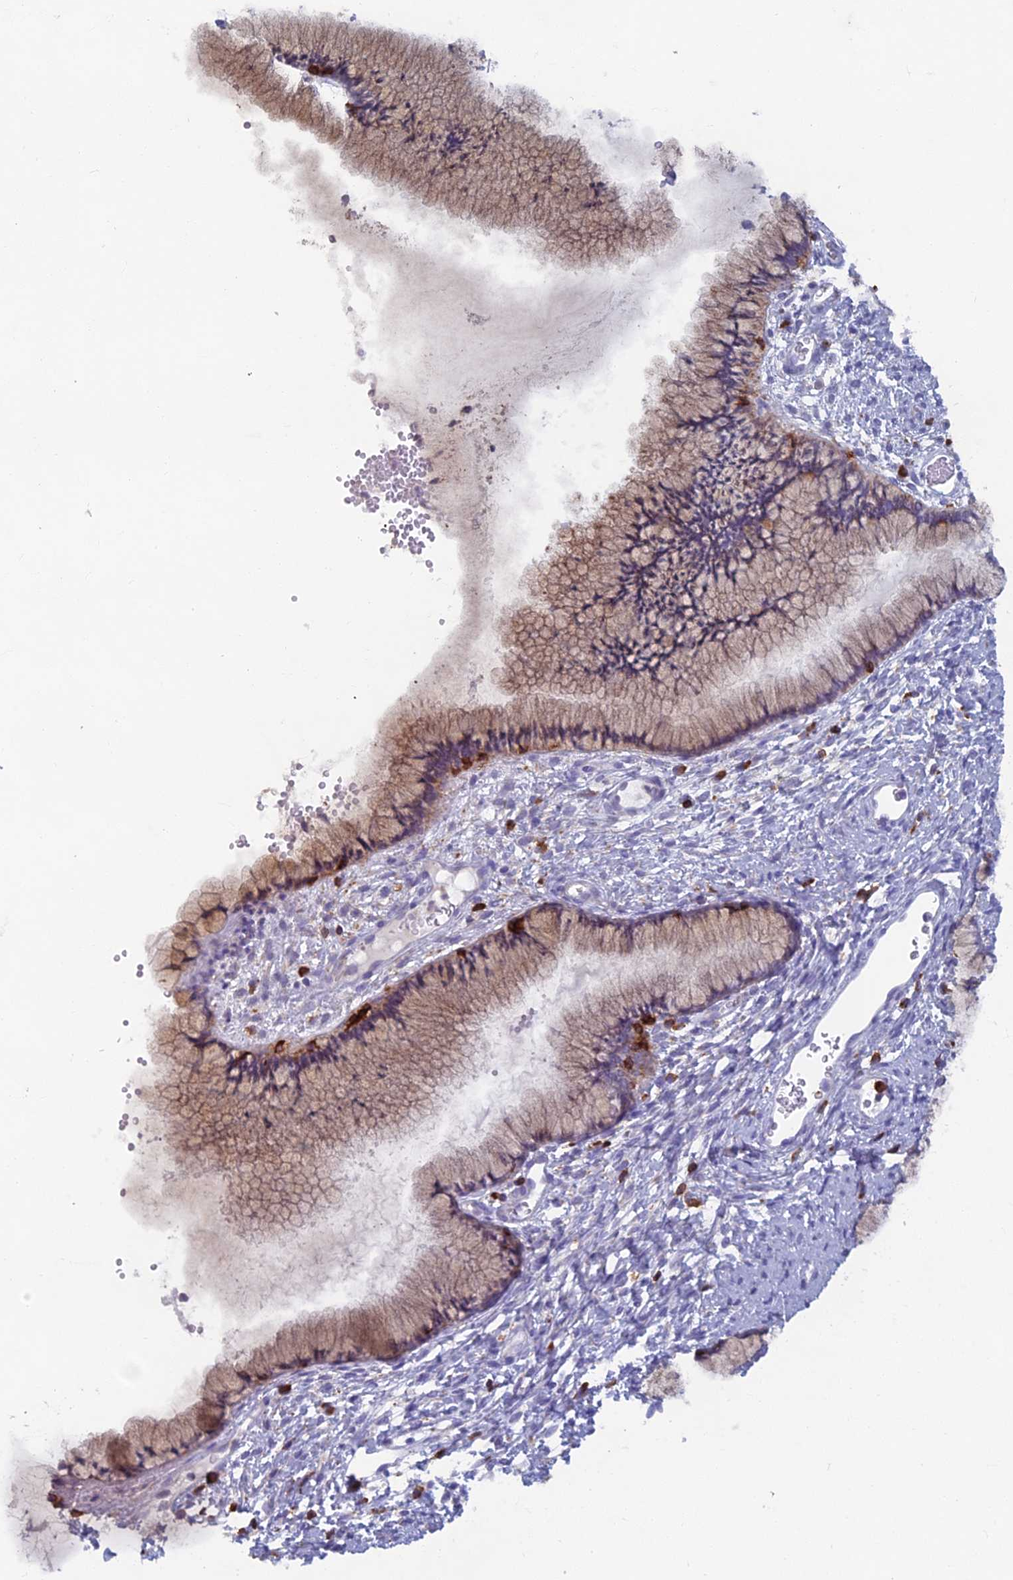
{"staining": {"intensity": "weak", "quantity": ">75%", "location": "cytoplasmic/membranous"}, "tissue": "cervix", "cell_type": "Glandular cells", "image_type": "normal", "snomed": [{"axis": "morphology", "description": "Normal tissue, NOS"}, {"axis": "topography", "description": "Cervix"}], "caption": "The immunohistochemical stain highlights weak cytoplasmic/membranous positivity in glandular cells of unremarkable cervix. (brown staining indicates protein expression, while blue staining denotes nuclei).", "gene": "ABI3BP", "patient": {"sex": "female", "age": 42}}